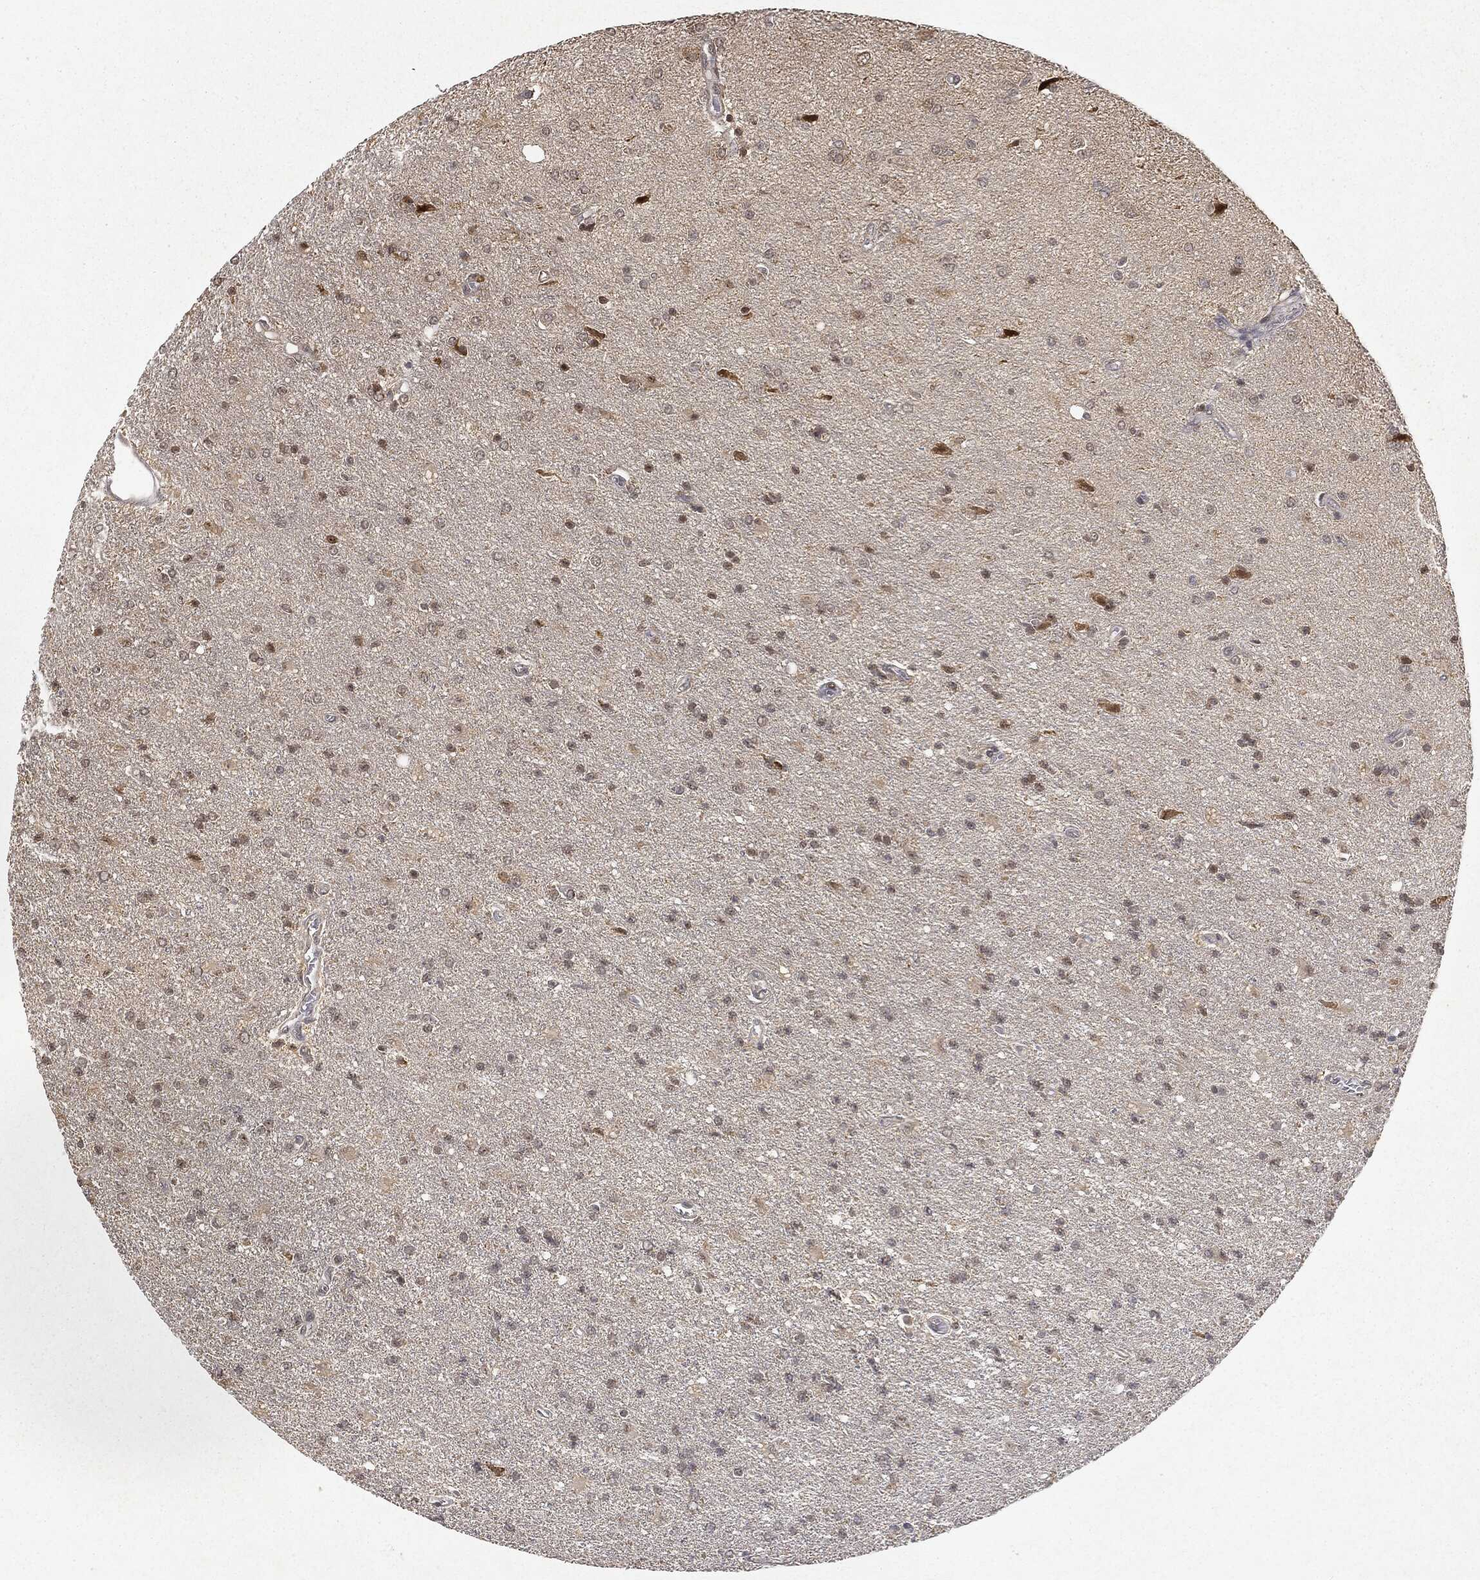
{"staining": {"intensity": "weak", "quantity": "<25%", "location": "nuclear"}, "tissue": "glioma", "cell_type": "Tumor cells", "image_type": "cancer", "snomed": [{"axis": "morphology", "description": "Glioma, malignant, High grade"}, {"axis": "topography", "description": "Cerebral cortex"}], "caption": "Tumor cells are negative for brown protein staining in malignant high-grade glioma. The staining was performed using DAB to visualize the protein expression in brown, while the nuclei were stained in blue with hematoxylin (Magnification: 20x).", "gene": "ZNHIT6", "patient": {"sex": "male", "age": 70}}